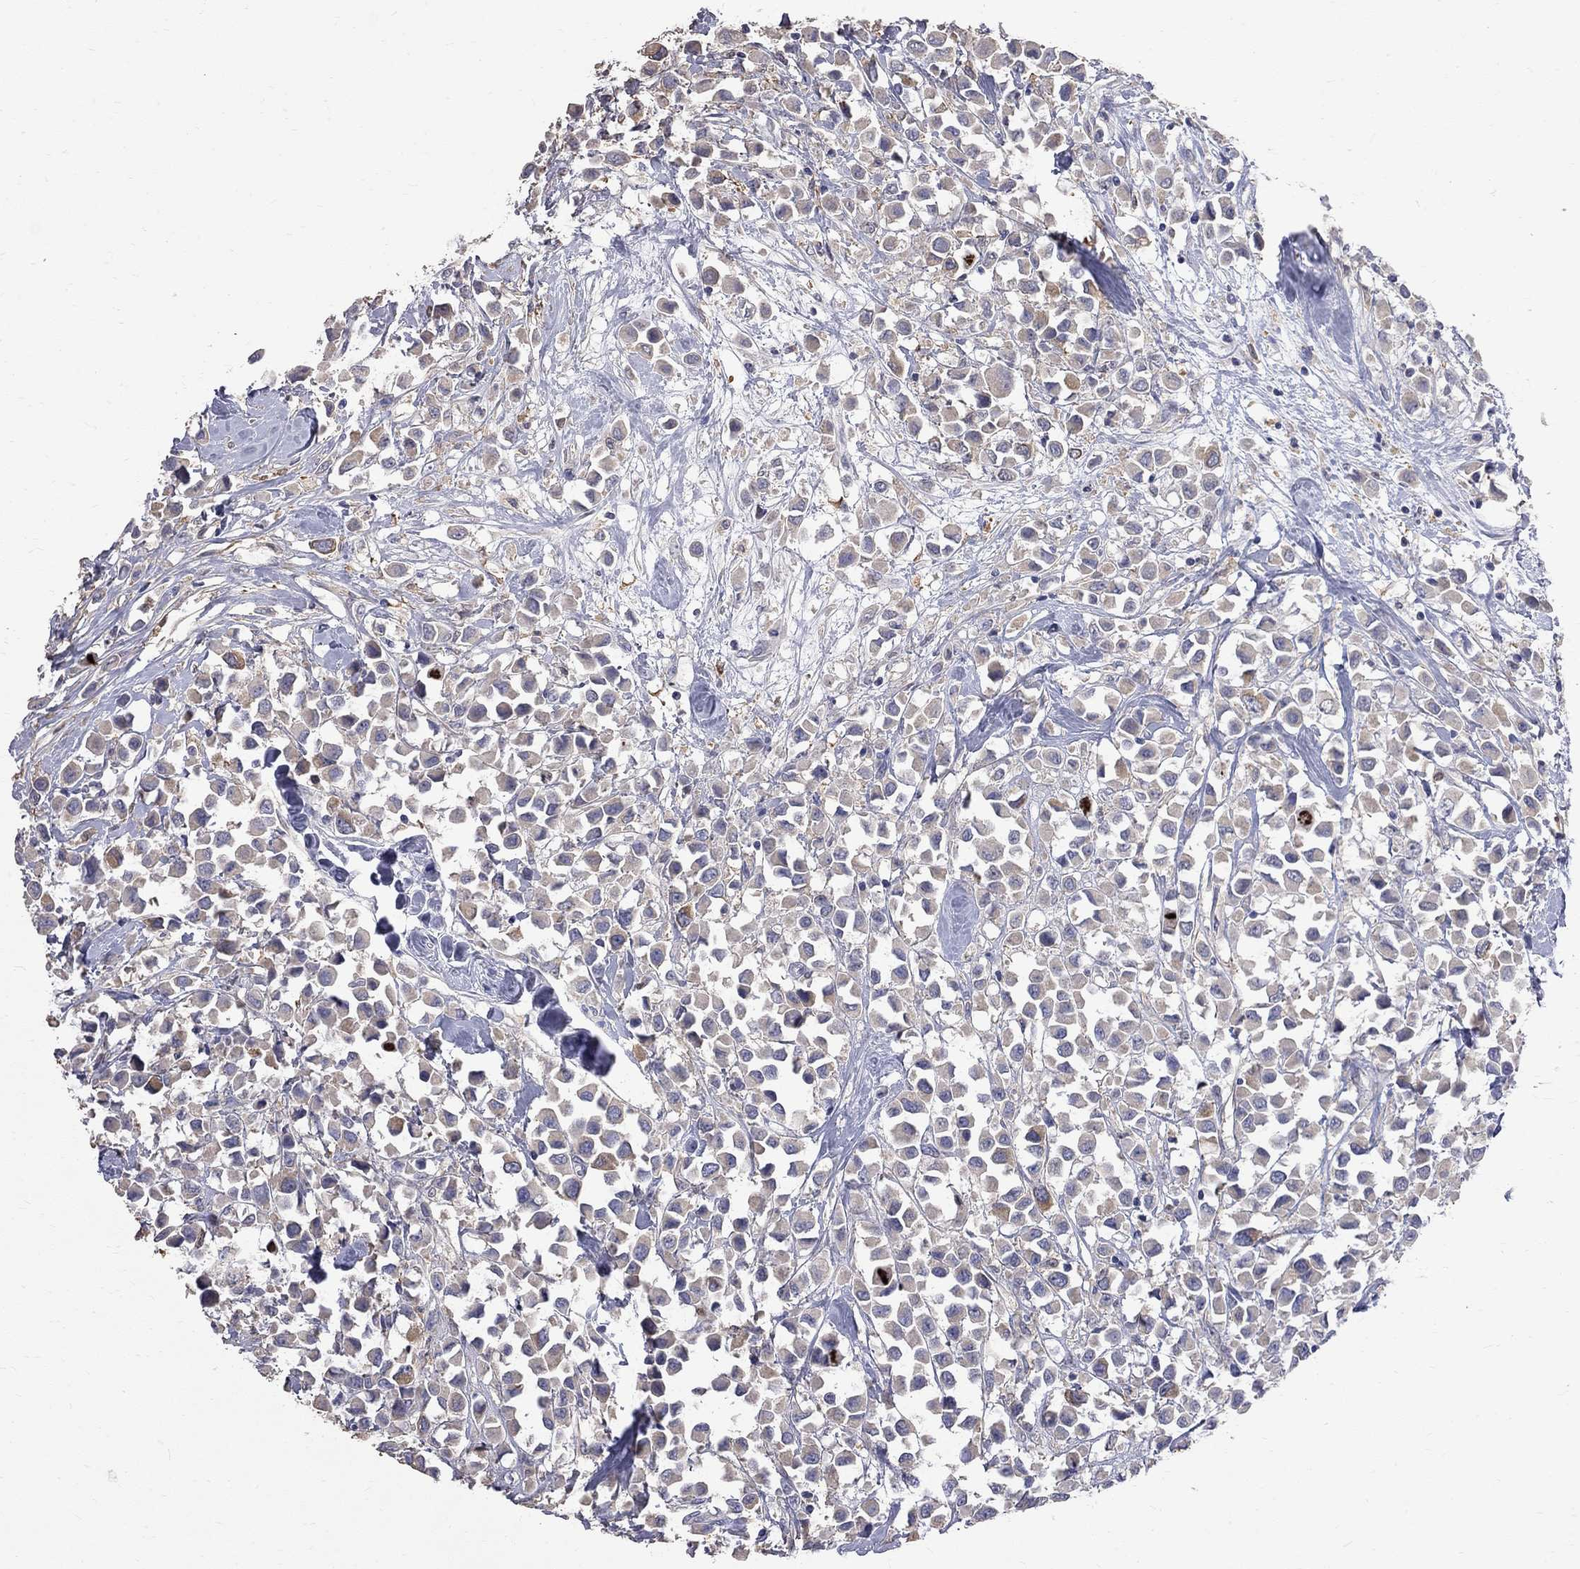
{"staining": {"intensity": "weak", "quantity": "<25%", "location": "cytoplasmic/membranous"}, "tissue": "breast cancer", "cell_type": "Tumor cells", "image_type": "cancer", "snomed": [{"axis": "morphology", "description": "Duct carcinoma"}, {"axis": "topography", "description": "Breast"}], "caption": "The IHC histopathology image has no significant expression in tumor cells of breast infiltrating ductal carcinoma tissue.", "gene": "CKAP2", "patient": {"sex": "female", "age": 61}}